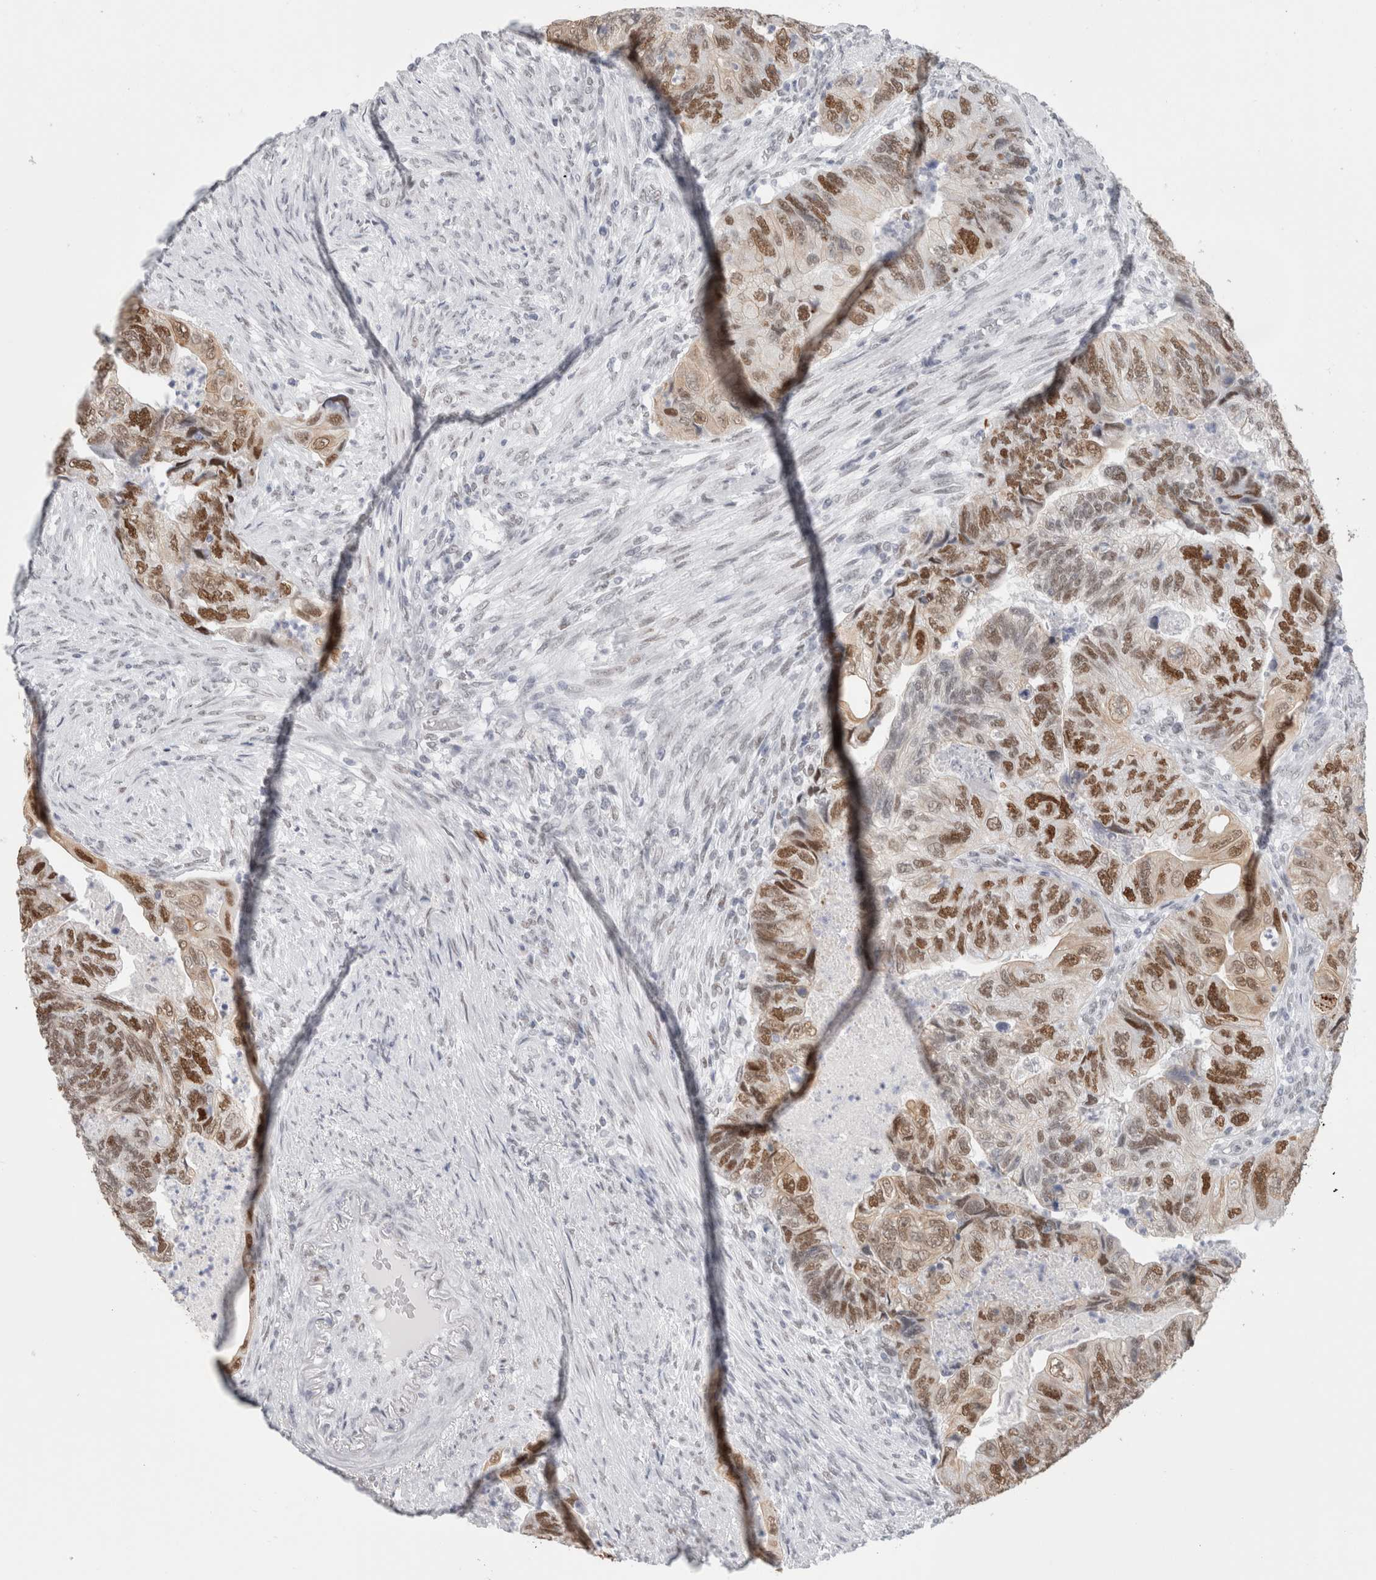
{"staining": {"intensity": "strong", "quantity": ">75%", "location": "nuclear"}, "tissue": "colorectal cancer", "cell_type": "Tumor cells", "image_type": "cancer", "snomed": [{"axis": "morphology", "description": "Adenocarcinoma, NOS"}, {"axis": "topography", "description": "Rectum"}], "caption": "Immunohistochemistry (IHC) histopathology image of human colorectal cancer stained for a protein (brown), which shows high levels of strong nuclear expression in approximately >75% of tumor cells.", "gene": "SMARCC1", "patient": {"sex": "male", "age": 63}}